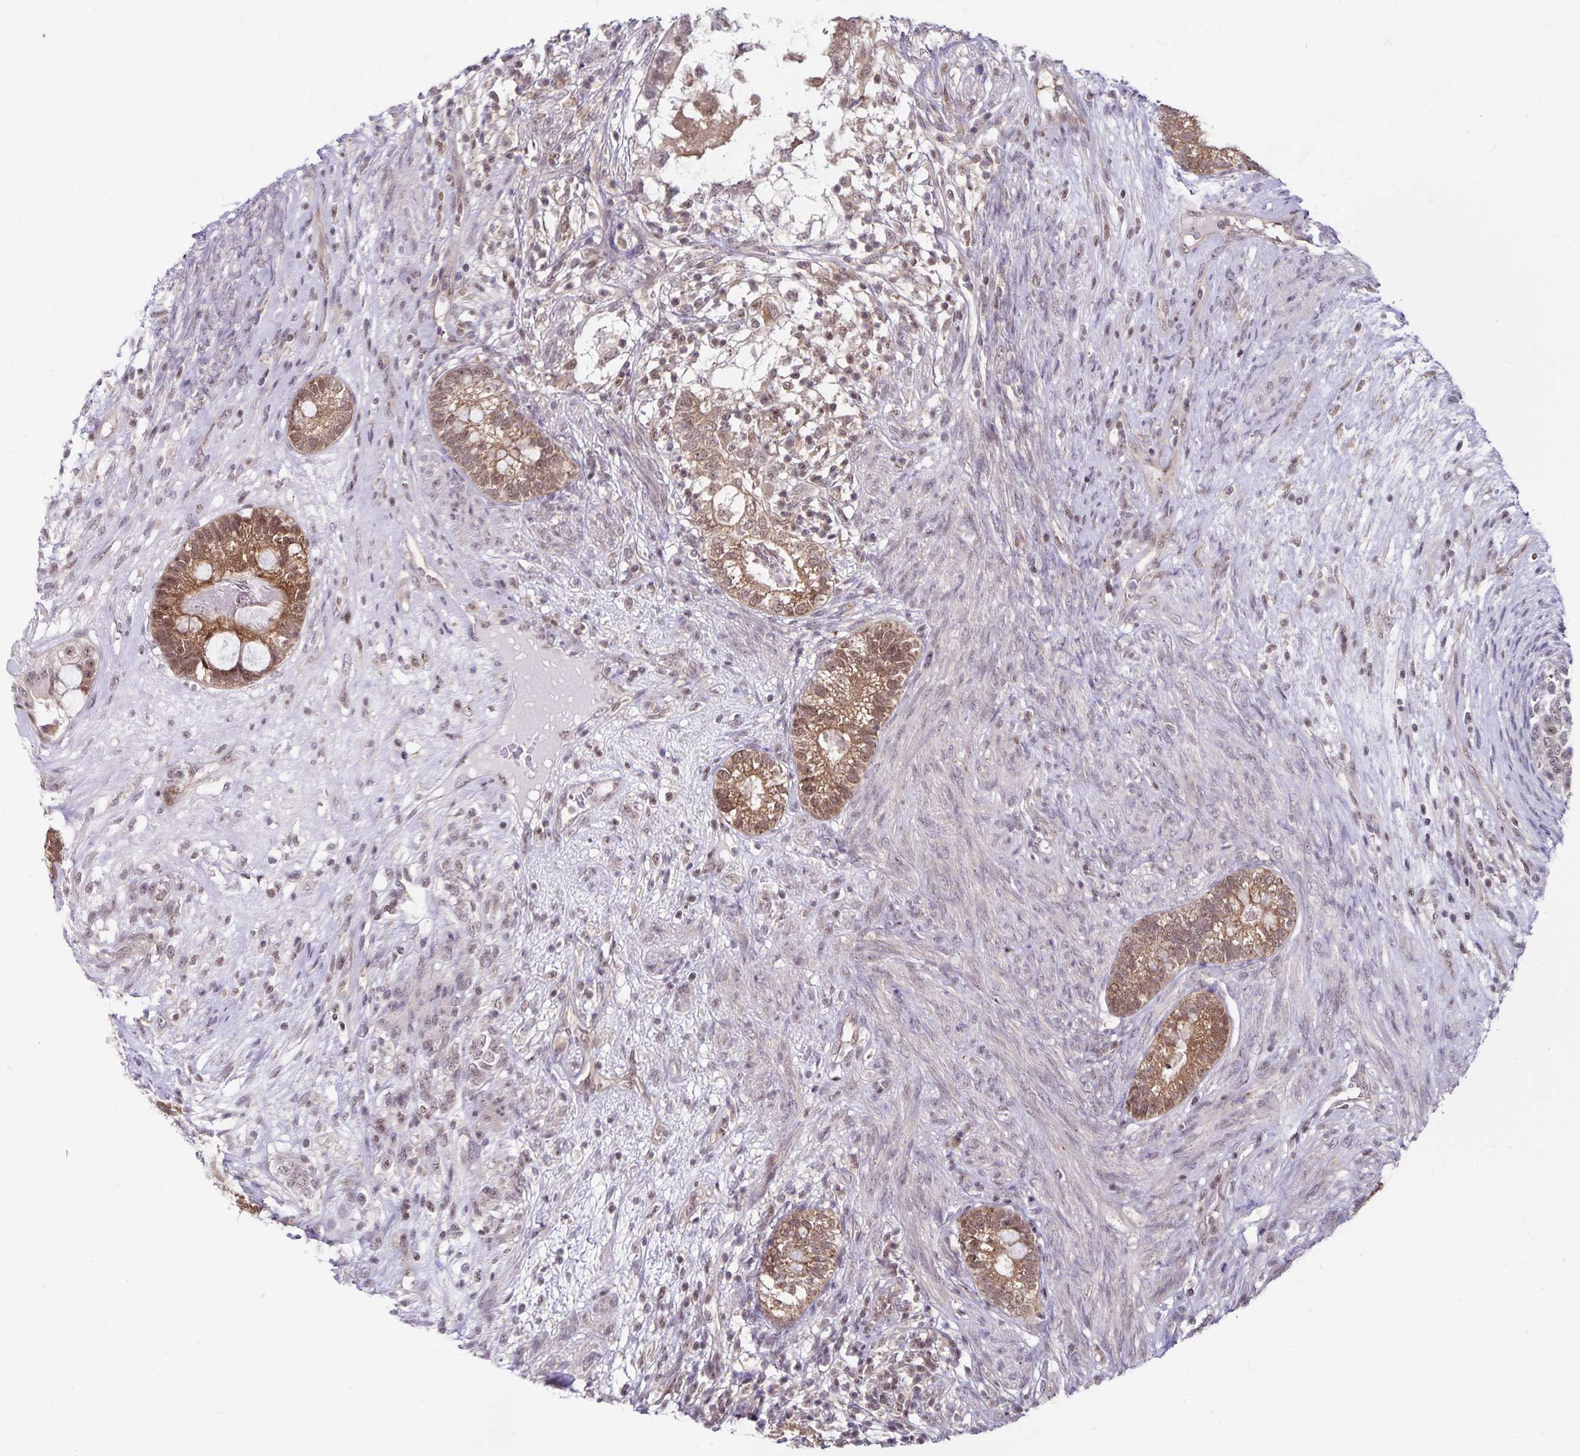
{"staining": {"intensity": "moderate", "quantity": ">75%", "location": "cytoplasmic/membranous,nuclear"}, "tissue": "testis cancer", "cell_type": "Tumor cells", "image_type": "cancer", "snomed": [{"axis": "morphology", "description": "Seminoma, NOS"}, {"axis": "morphology", "description": "Carcinoma, Embryonal, NOS"}, {"axis": "topography", "description": "Testis"}], "caption": "Immunohistochemistry photomicrograph of human embryonal carcinoma (testis) stained for a protein (brown), which exhibits medium levels of moderate cytoplasmic/membranous and nuclear staining in approximately >75% of tumor cells.", "gene": "EXOC6B", "patient": {"sex": "male", "age": 41}}